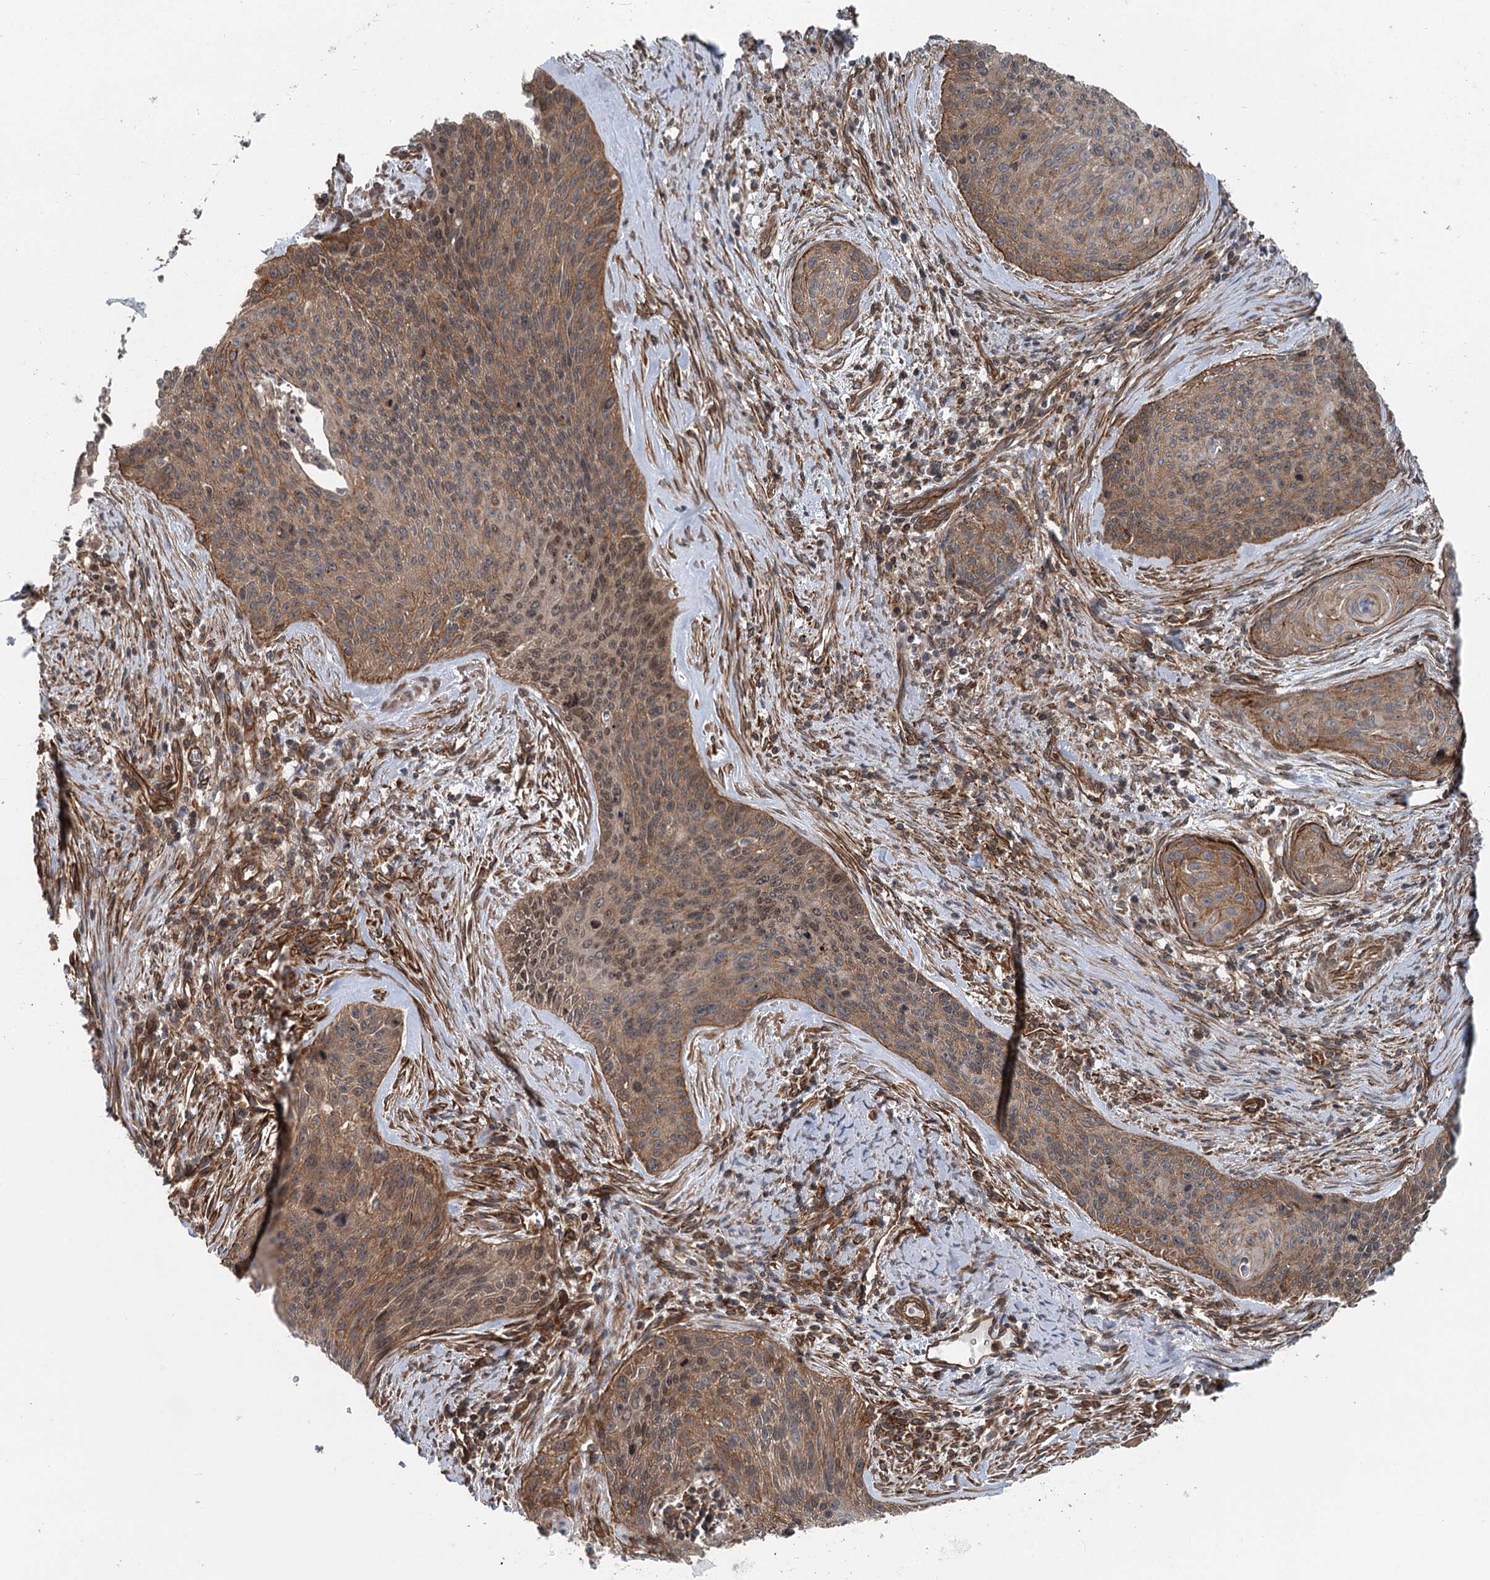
{"staining": {"intensity": "moderate", "quantity": ">75%", "location": "cytoplasmic/membranous"}, "tissue": "cervical cancer", "cell_type": "Tumor cells", "image_type": "cancer", "snomed": [{"axis": "morphology", "description": "Squamous cell carcinoma, NOS"}, {"axis": "topography", "description": "Cervix"}], "caption": "Protein expression by immunohistochemistry (IHC) exhibits moderate cytoplasmic/membranous staining in approximately >75% of tumor cells in cervical cancer.", "gene": "IQSEC1", "patient": {"sex": "female", "age": 55}}